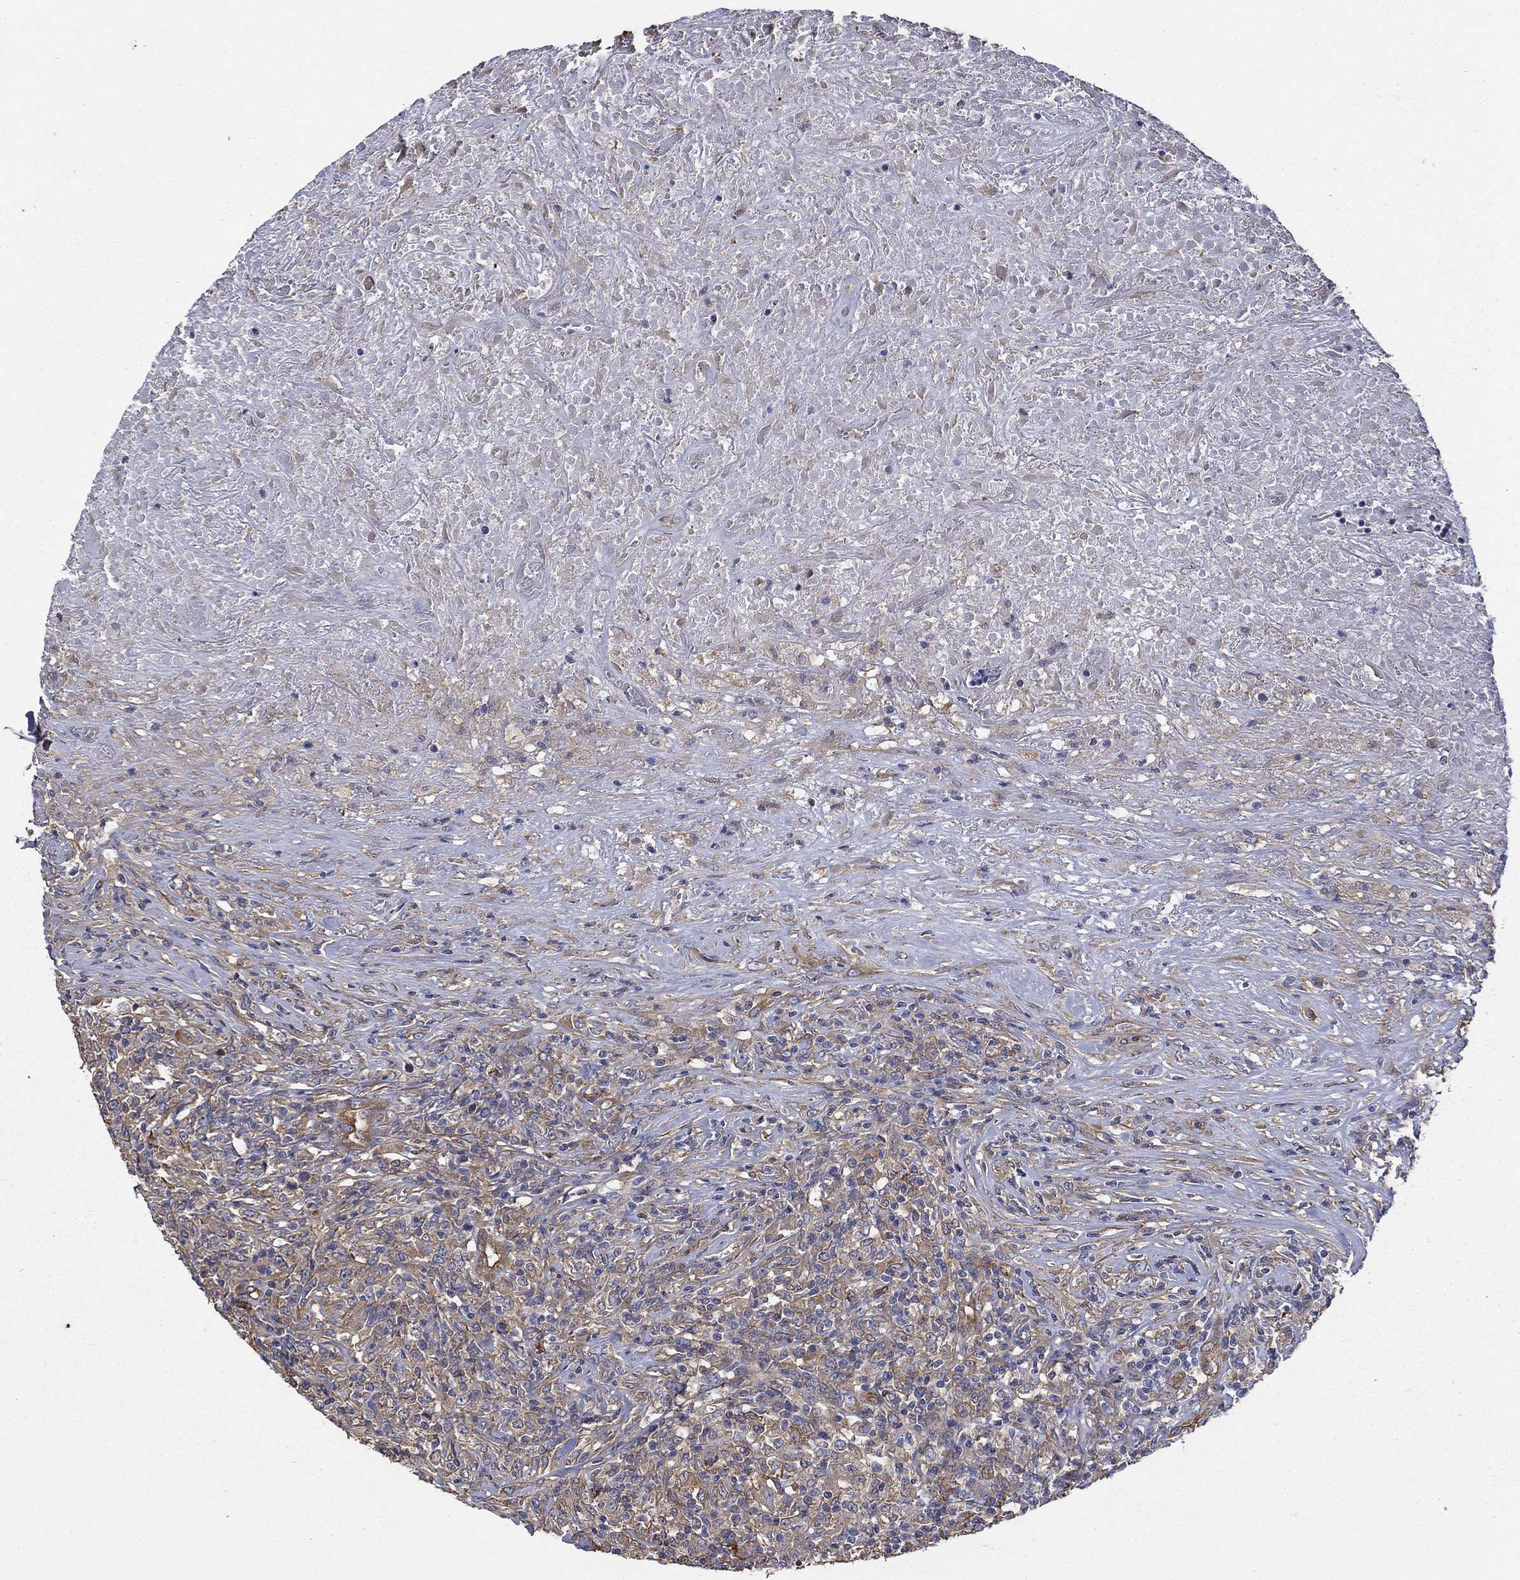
{"staining": {"intensity": "weak", "quantity": ">75%", "location": "cytoplasmic/membranous"}, "tissue": "lymphoma", "cell_type": "Tumor cells", "image_type": "cancer", "snomed": [{"axis": "morphology", "description": "Malignant lymphoma, non-Hodgkin's type, High grade"}, {"axis": "topography", "description": "Lung"}], "caption": "A brown stain highlights weak cytoplasmic/membranous expression of a protein in lymphoma tumor cells.", "gene": "DPYSL2", "patient": {"sex": "male", "age": 79}}